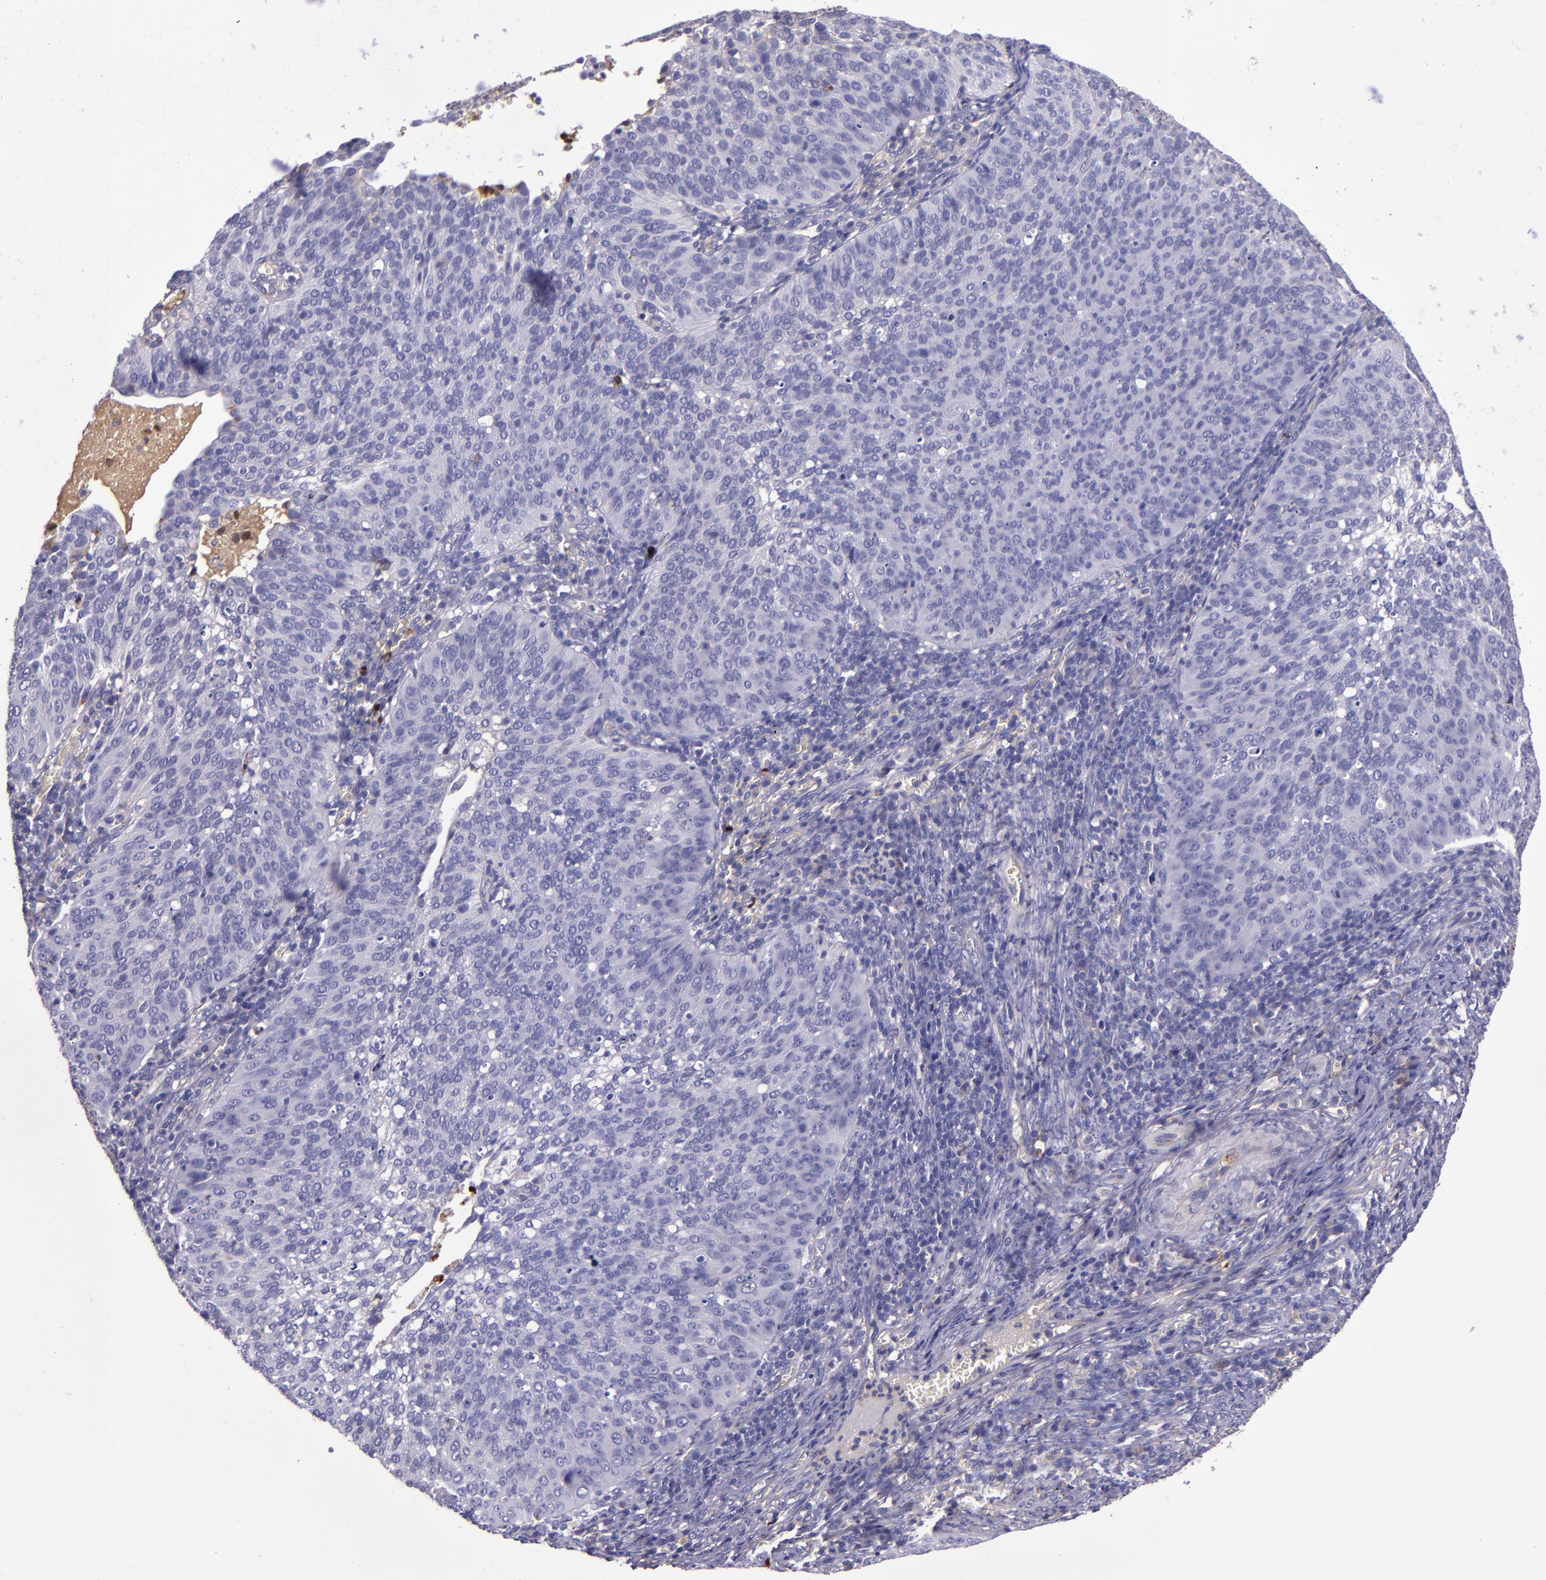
{"staining": {"intensity": "negative", "quantity": "none", "location": "none"}, "tissue": "cervical cancer", "cell_type": "Tumor cells", "image_type": "cancer", "snomed": [{"axis": "morphology", "description": "Squamous cell carcinoma, NOS"}, {"axis": "topography", "description": "Cervix"}], "caption": "Protein analysis of cervical cancer (squamous cell carcinoma) shows no significant expression in tumor cells.", "gene": "CLEC3B", "patient": {"sex": "female", "age": 39}}